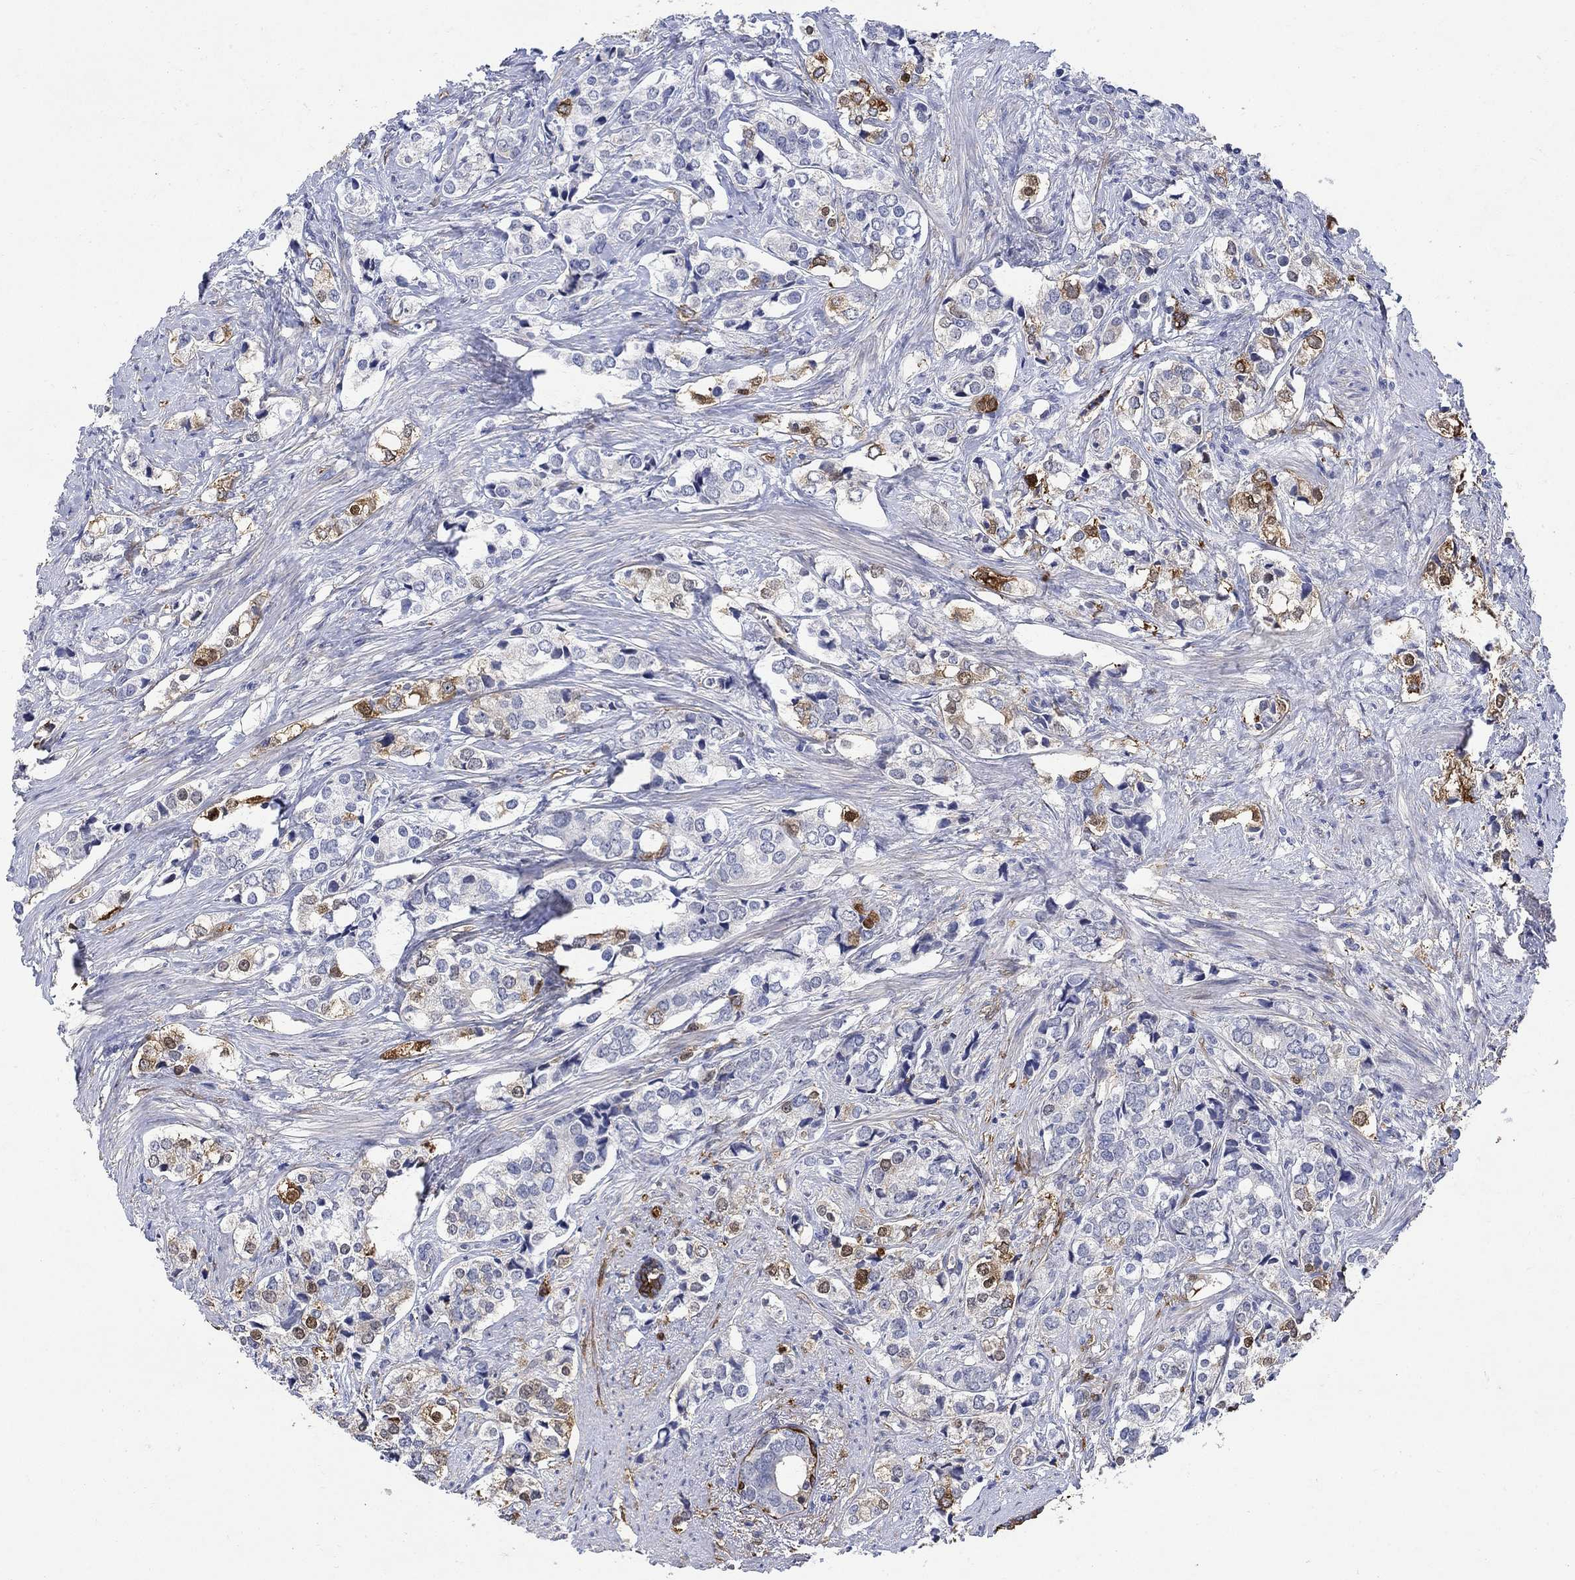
{"staining": {"intensity": "moderate", "quantity": "<25%", "location": "cytoplasmic/membranous"}, "tissue": "prostate cancer", "cell_type": "Tumor cells", "image_type": "cancer", "snomed": [{"axis": "morphology", "description": "Adenocarcinoma, NOS"}, {"axis": "topography", "description": "Prostate and seminal vesicle, NOS"}], "caption": "A brown stain highlights moderate cytoplasmic/membranous positivity of a protein in prostate cancer tumor cells. Using DAB (3,3'-diaminobenzidine) (brown) and hematoxylin (blue) stains, captured at high magnification using brightfield microscopy.", "gene": "TGM2", "patient": {"sex": "male", "age": 63}}